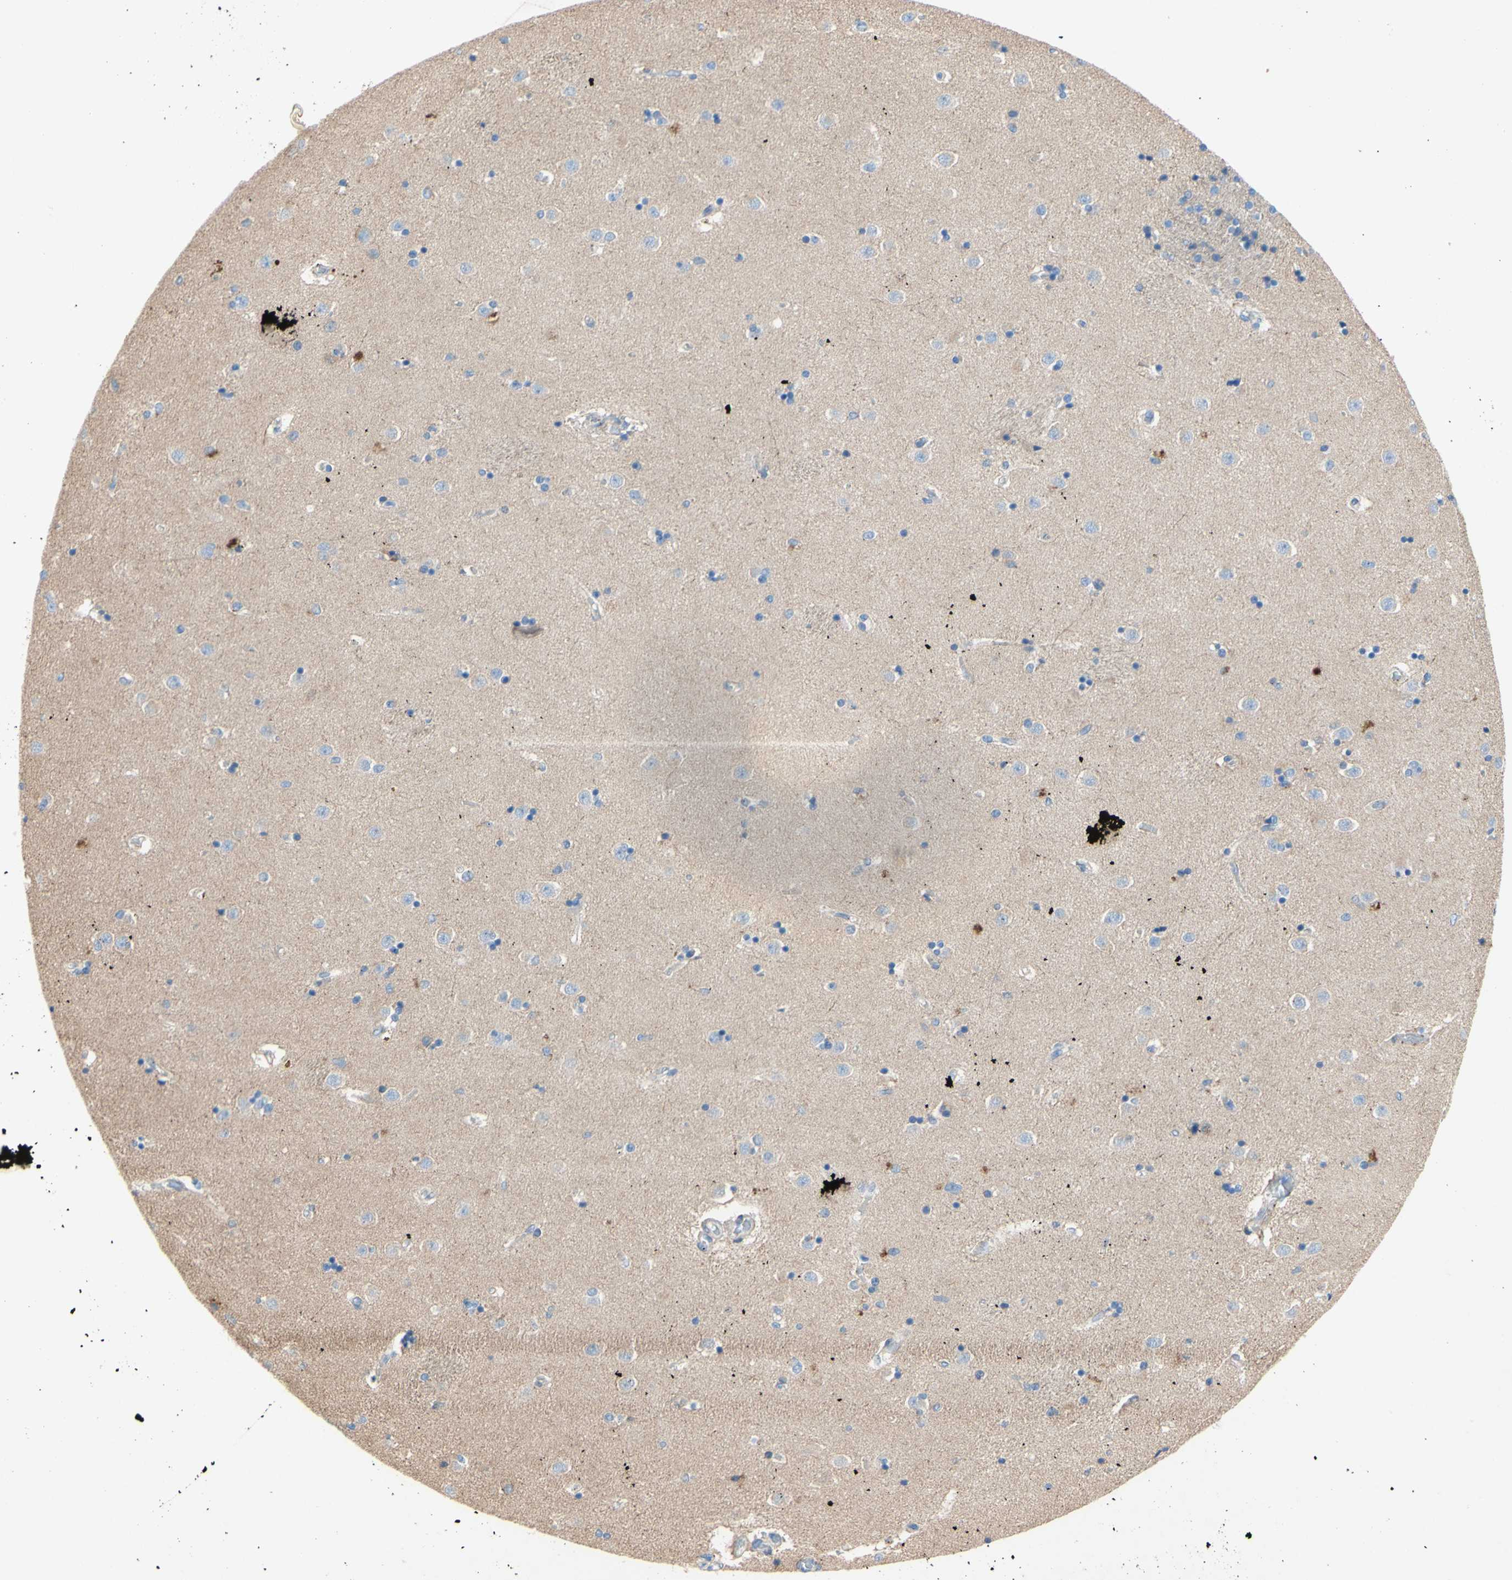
{"staining": {"intensity": "negative", "quantity": "none", "location": "none"}, "tissue": "caudate", "cell_type": "Glial cells", "image_type": "normal", "snomed": [{"axis": "morphology", "description": "Normal tissue, NOS"}, {"axis": "topography", "description": "Lateral ventricle wall"}], "caption": "This is an immunohistochemistry photomicrograph of benign caudate. There is no positivity in glial cells.", "gene": "TMIGD2", "patient": {"sex": "female", "age": 54}}